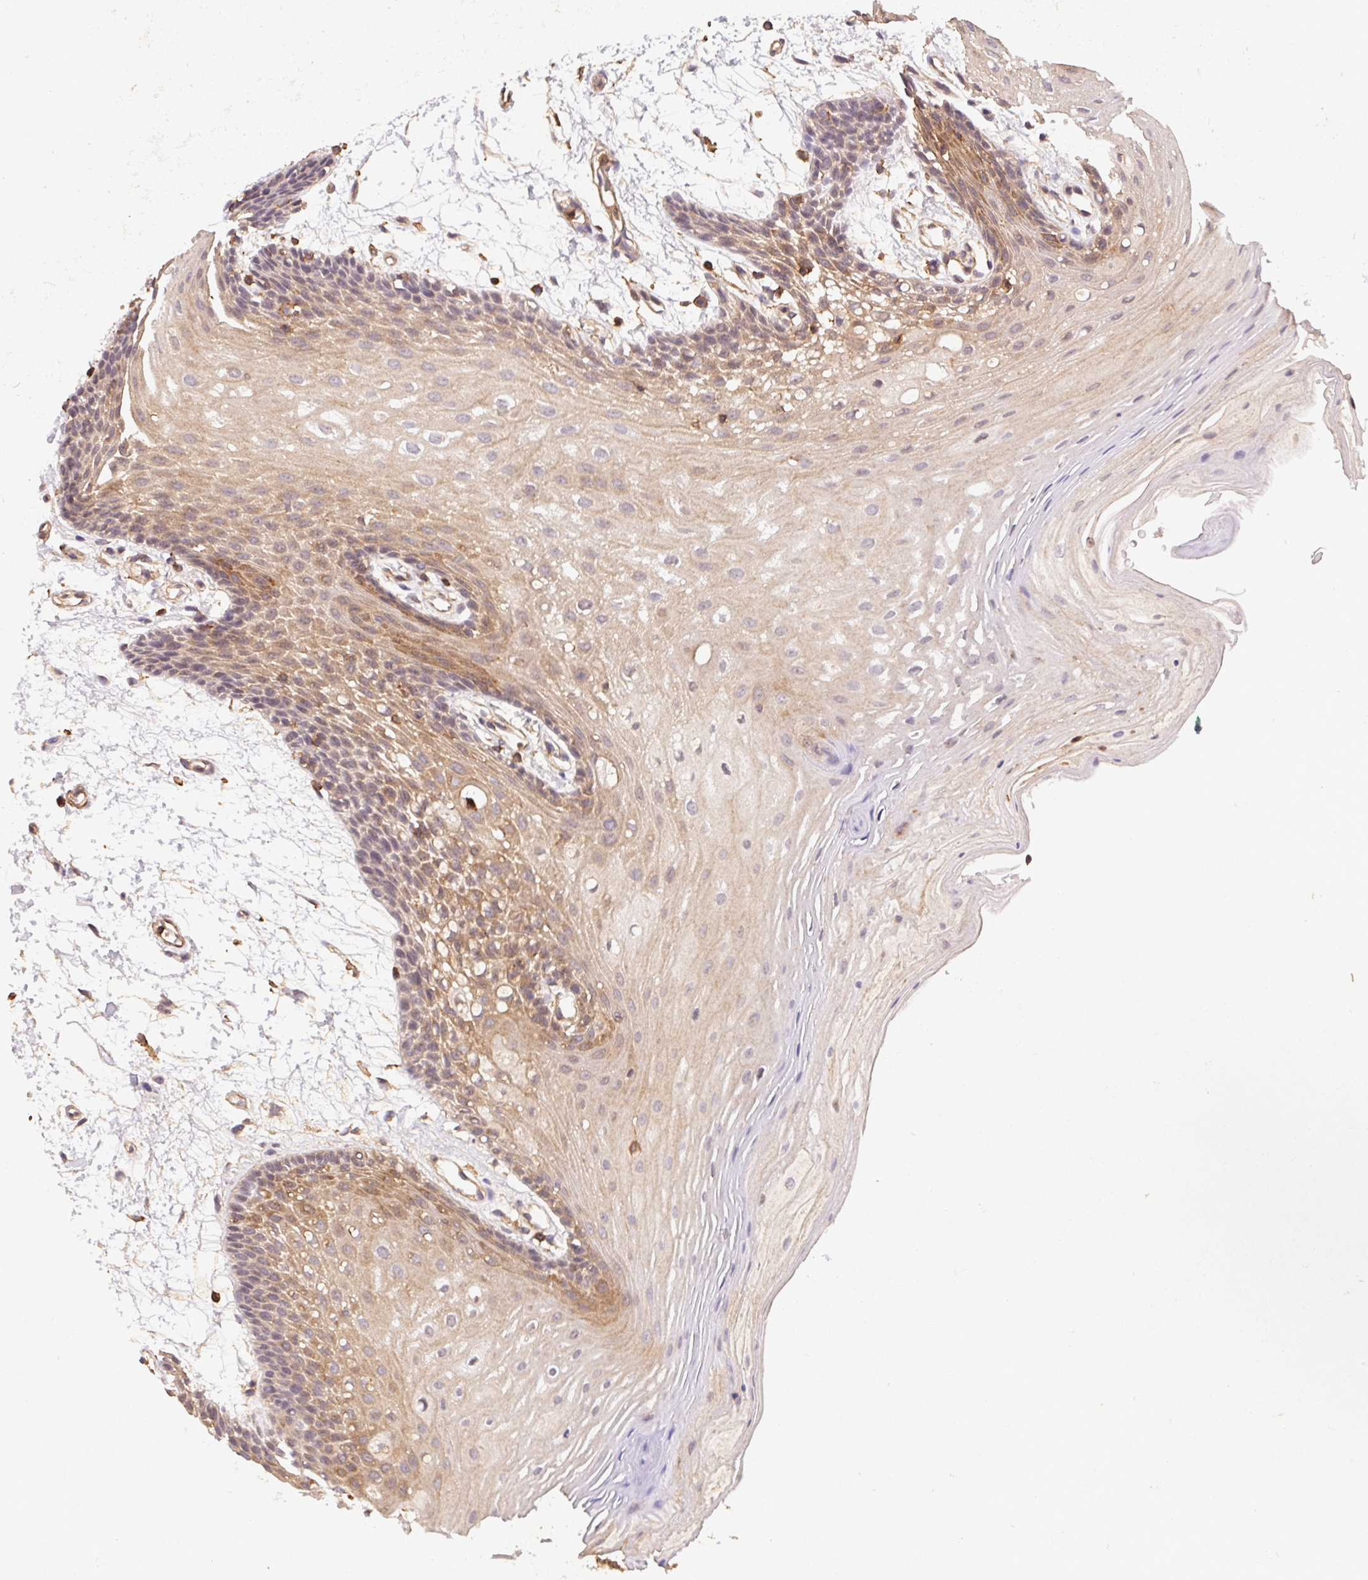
{"staining": {"intensity": "moderate", "quantity": "25%-75%", "location": "cytoplasmic/membranous"}, "tissue": "oral mucosa", "cell_type": "Squamous epithelial cells", "image_type": "normal", "snomed": [{"axis": "morphology", "description": "Normal tissue, NOS"}, {"axis": "morphology", "description": "Squamous cell carcinoma, NOS"}, {"axis": "topography", "description": "Oral tissue"}, {"axis": "topography", "description": "Tounge, NOS"}, {"axis": "topography", "description": "Head-Neck"}], "caption": "IHC histopathology image of normal oral mucosa stained for a protein (brown), which demonstrates medium levels of moderate cytoplasmic/membranous expression in about 25%-75% of squamous epithelial cells.", "gene": "ATG10", "patient": {"sex": "male", "age": 62}}